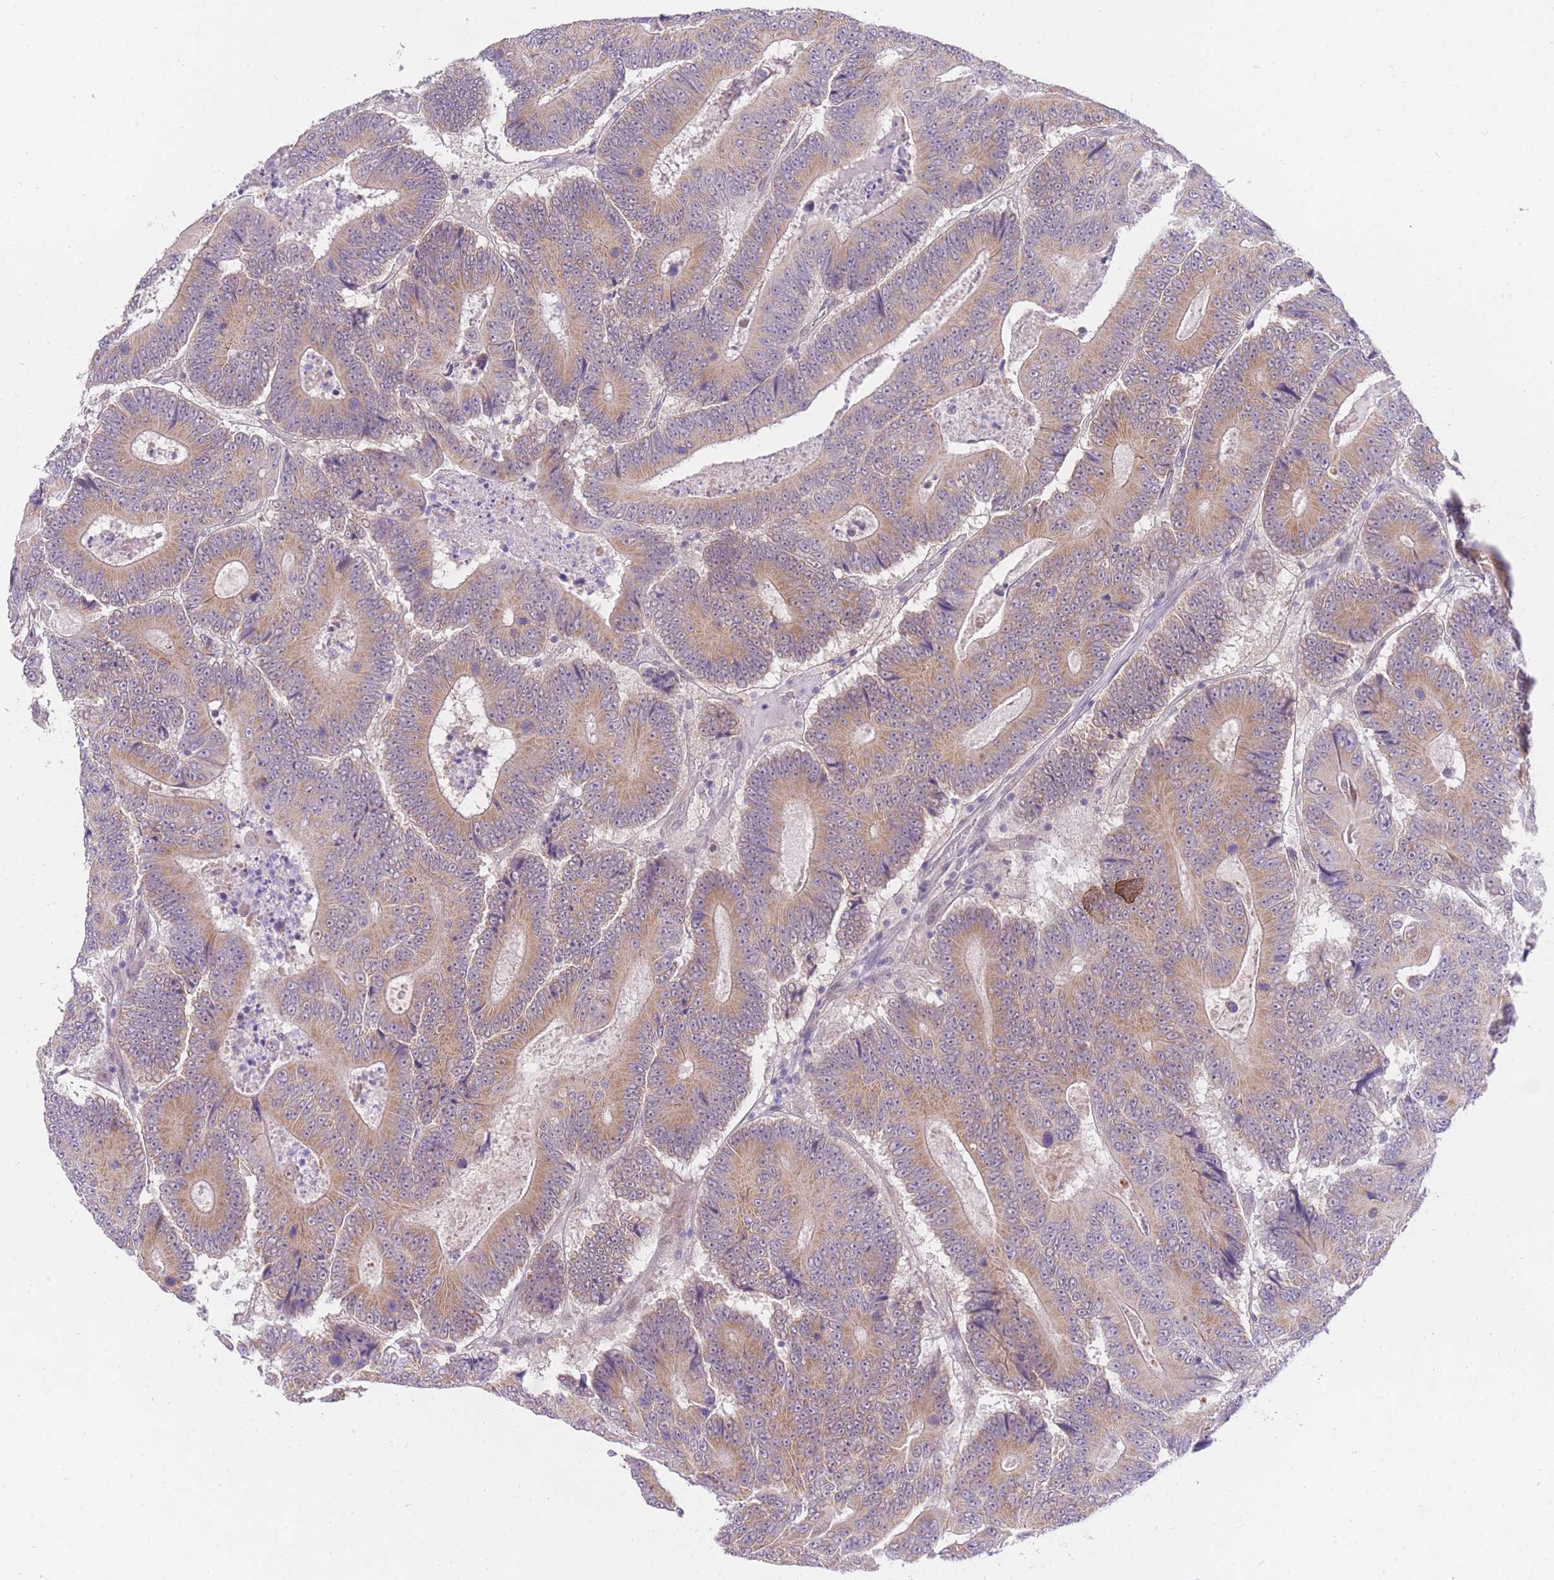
{"staining": {"intensity": "moderate", "quantity": ">75%", "location": "cytoplasmic/membranous"}, "tissue": "colorectal cancer", "cell_type": "Tumor cells", "image_type": "cancer", "snomed": [{"axis": "morphology", "description": "Adenocarcinoma, NOS"}, {"axis": "topography", "description": "Colon"}], "caption": "Protein expression analysis of human colorectal cancer reveals moderate cytoplasmic/membranous expression in approximately >75% of tumor cells.", "gene": "UBXN7", "patient": {"sex": "male", "age": 83}}